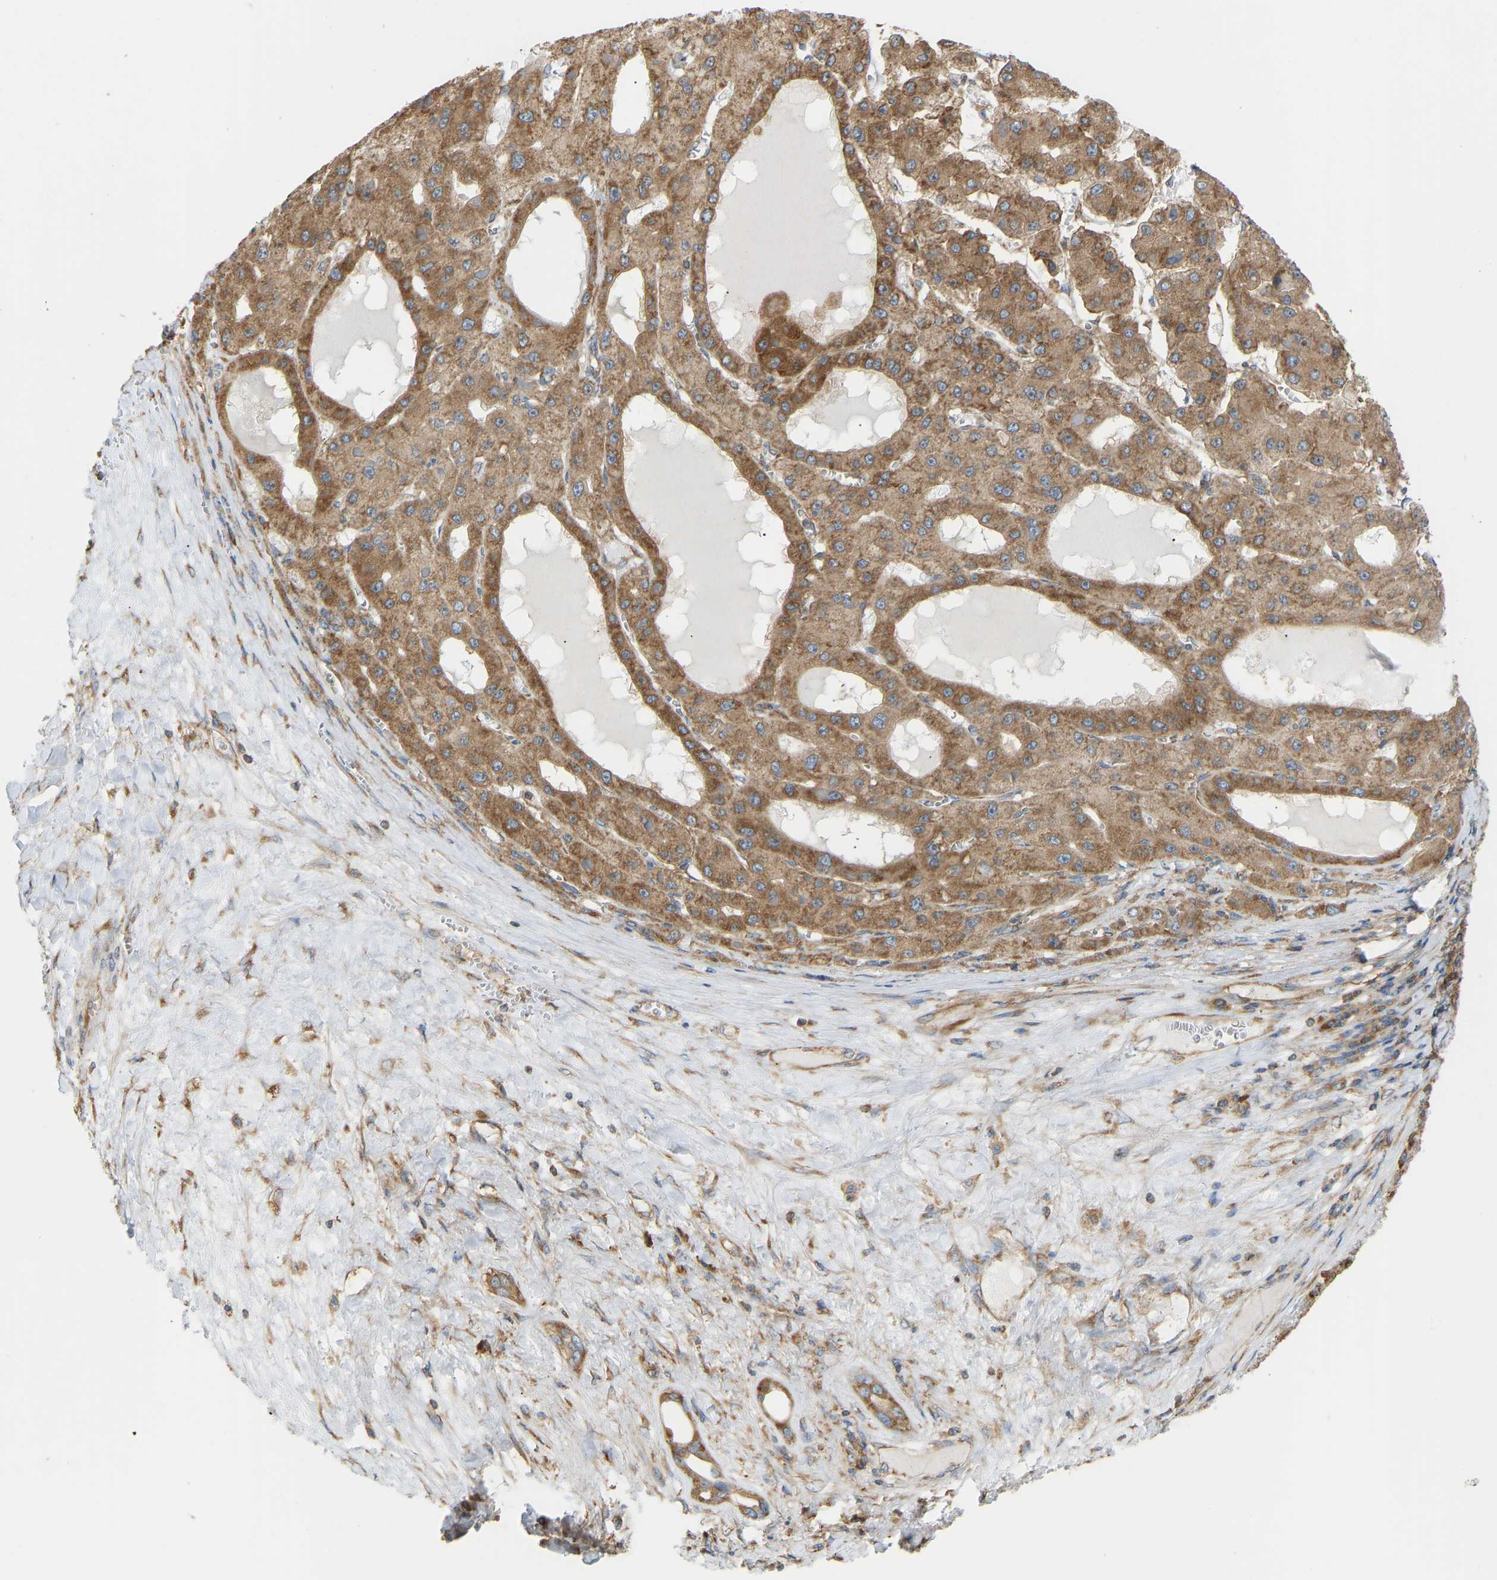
{"staining": {"intensity": "moderate", "quantity": ">75%", "location": "cytoplasmic/membranous"}, "tissue": "liver cancer", "cell_type": "Tumor cells", "image_type": "cancer", "snomed": [{"axis": "morphology", "description": "Carcinoma, Hepatocellular, NOS"}, {"axis": "topography", "description": "Liver"}], "caption": "High-power microscopy captured an IHC photomicrograph of liver cancer (hepatocellular carcinoma), revealing moderate cytoplasmic/membranous expression in about >75% of tumor cells. (Stains: DAB in brown, nuclei in blue, Microscopy: brightfield microscopy at high magnification).", "gene": "RPS6KB2", "patient": {"sex": "female", "age": 73}}